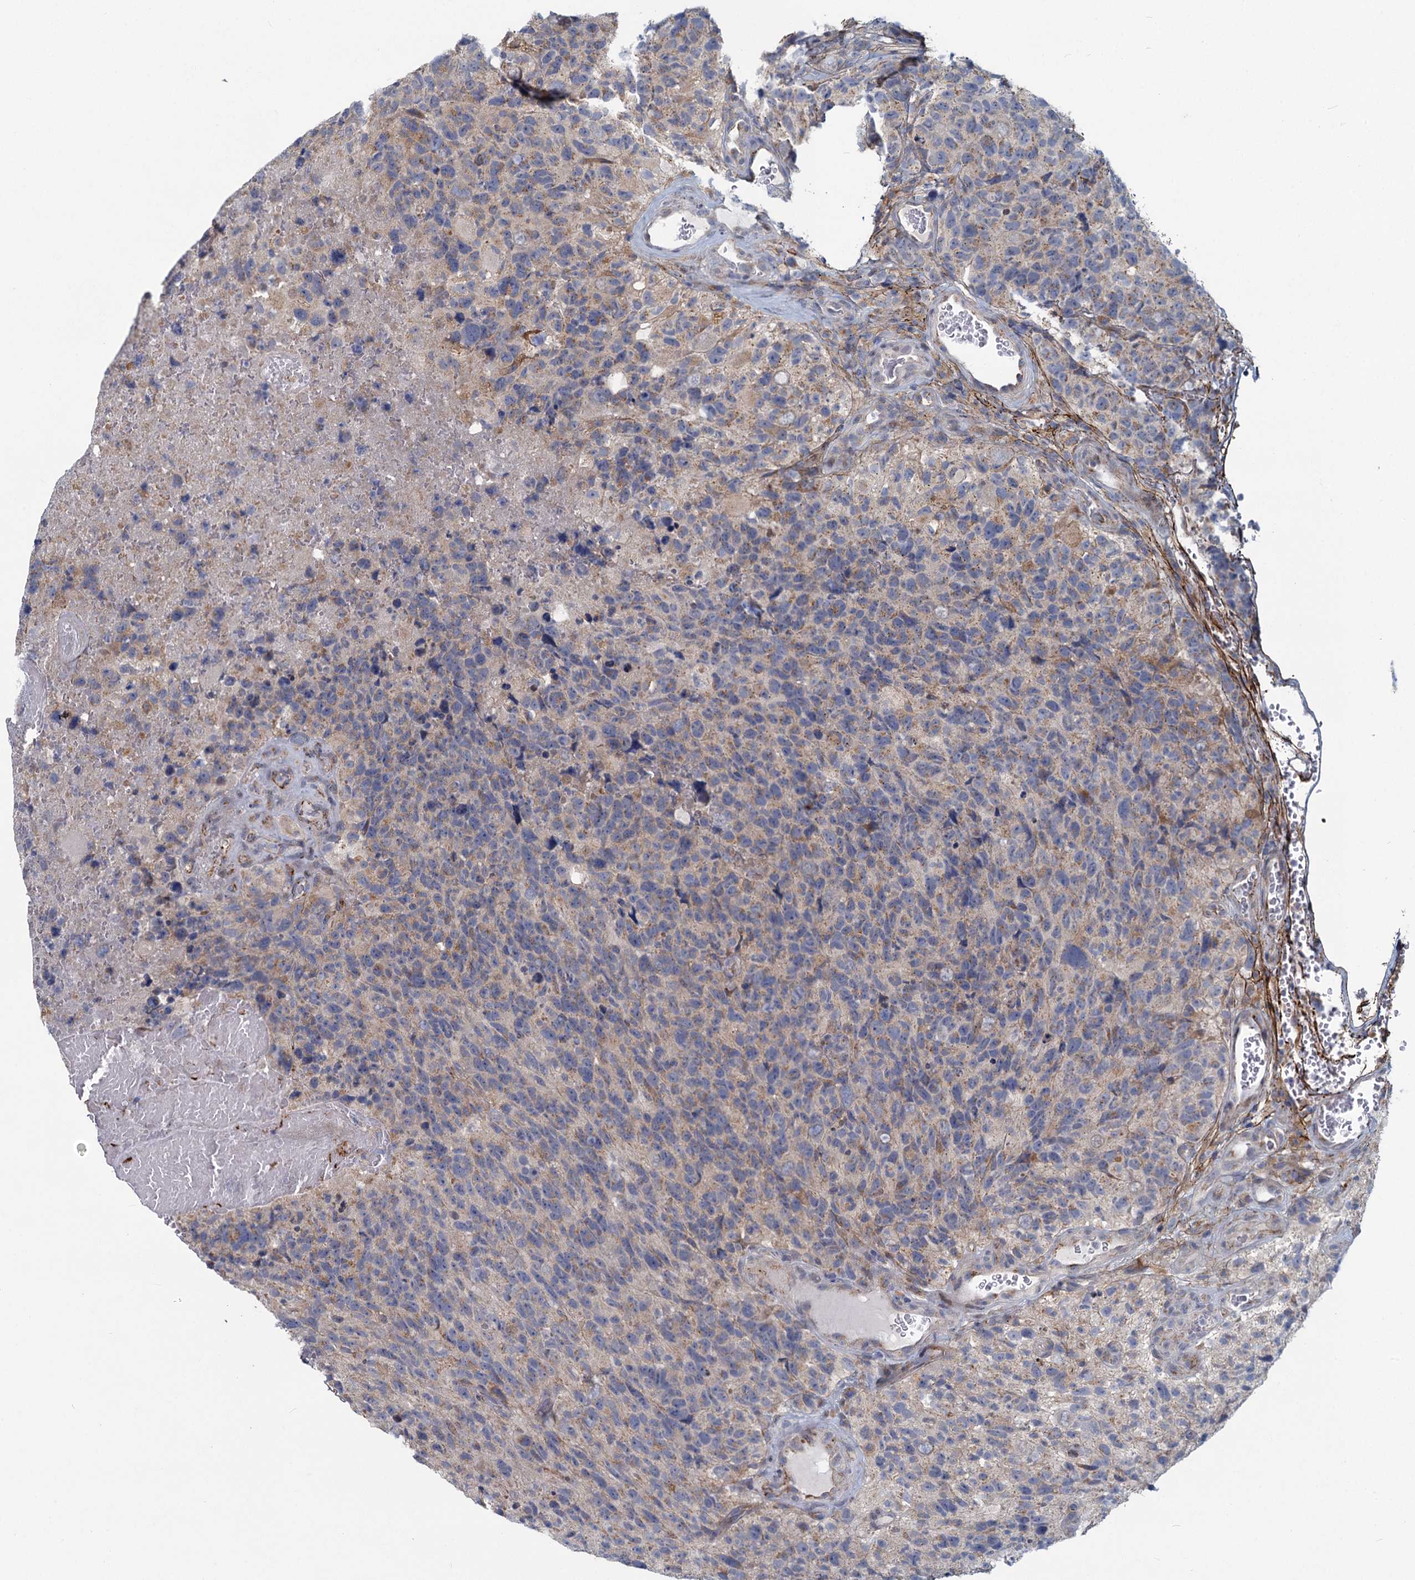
{"staining": {"intensity": "weak", "quantity": "<25%", "location": "cytoplasmic/membranous"}, "tissue": "glioma", "cell_type": "Tumor cells", "image_type": "cancer", "snomed": [{"axis": "morphology", "description": "Glioma, malignant, High grade"}, {"axis": "topography", "description": "Brain"}], "caption": "IHC photomicrograph of neoplastic tissue: high-grade glioma (malignant) stained with DAB reveals no significant protein staining in tumor cells. (Stains: DAB immunohistochemistry (IHC) with hematoxylin counter stain, Microscopy: brightfield microscopy at high magnification).", "gene": "ADCY2", "patient": {"sex": "male", "age": 69}}